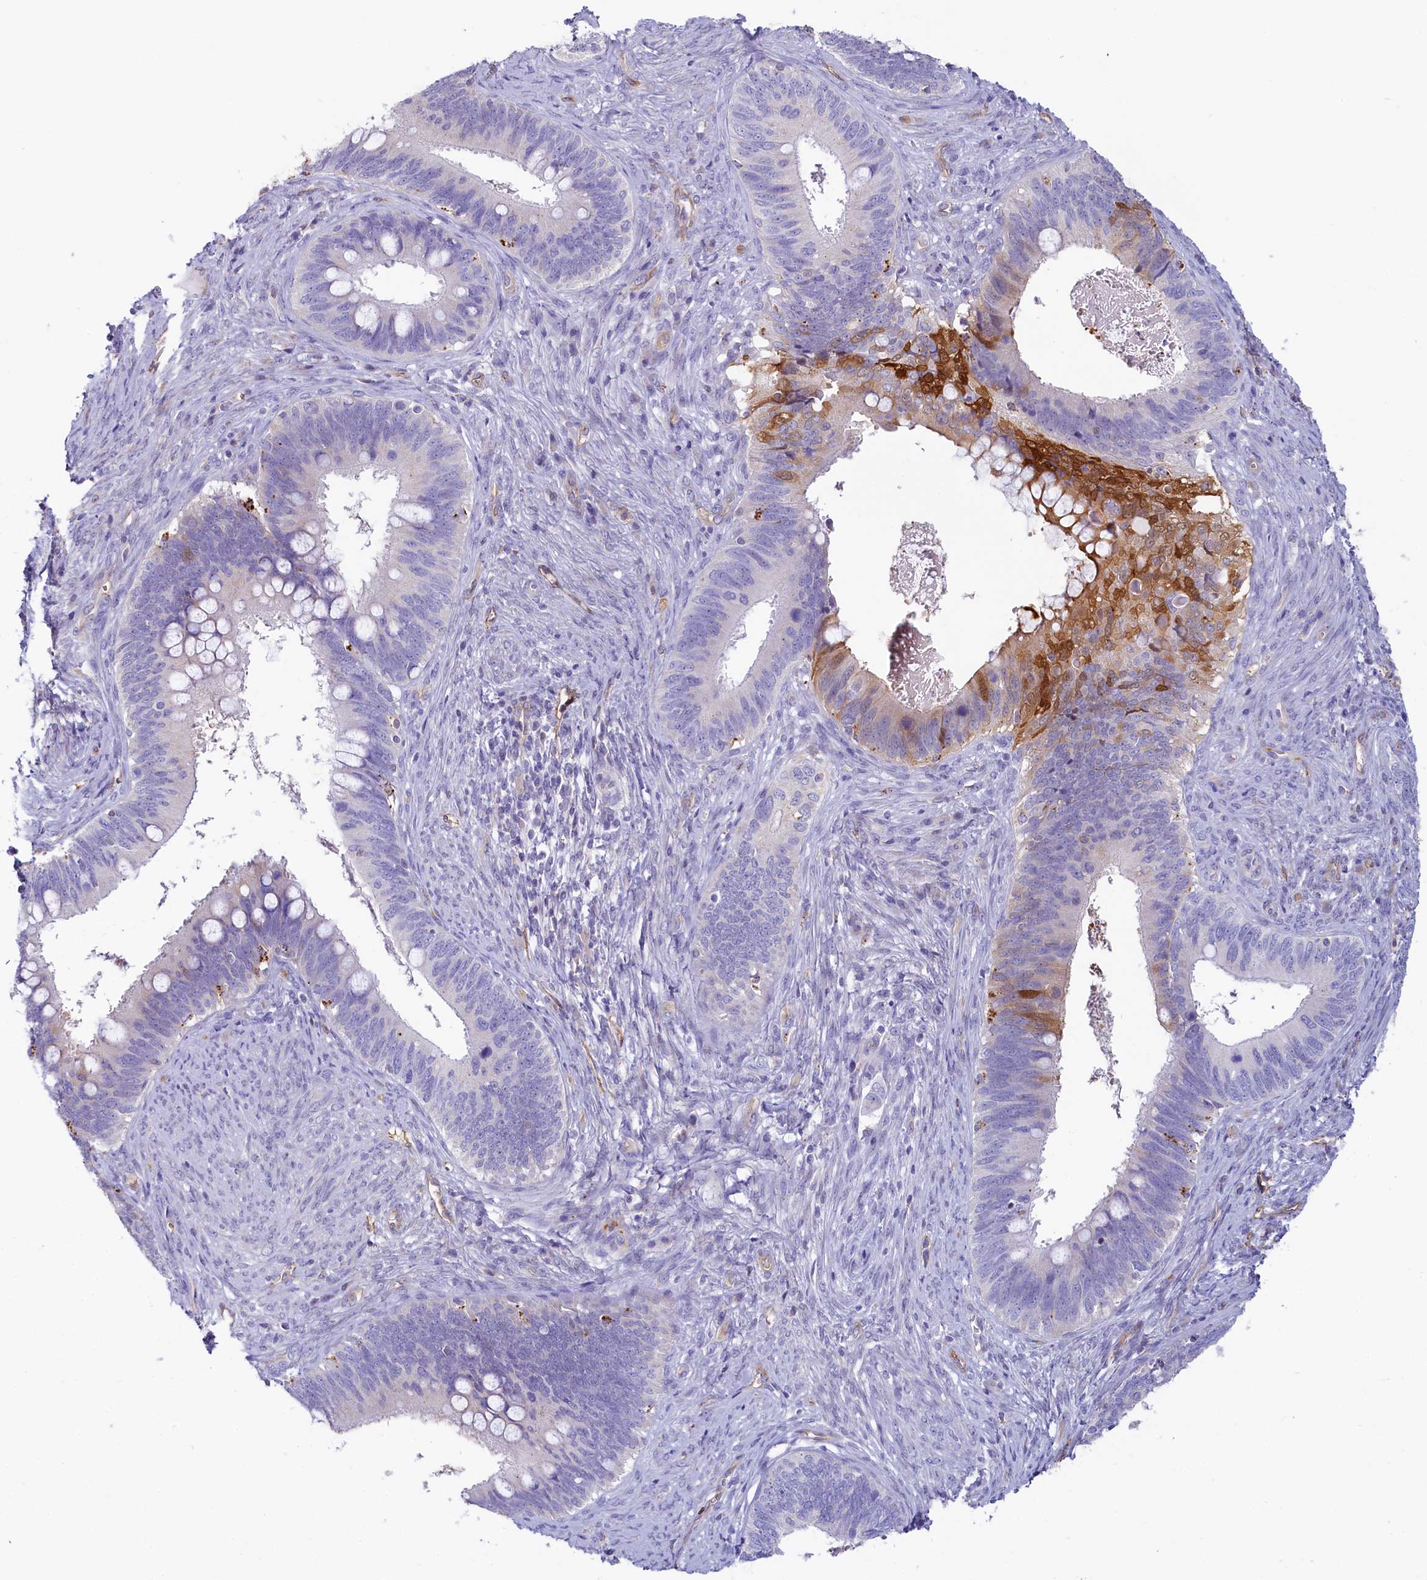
{"staining": {"intensity": "moderate", "quantity": "<25%", "location": "cytoplasmic/membranous"}, "tissue": "cervical cancer", "cell_type": "Tumor cells", "image_type": "cancer", "snomed": [{"axis": "morphology", "description": "Adenocarcinoma, NOS"}, {"axis": "topography", "description": "Cervix"}], "caption": "Moderate cytoplasmic/membranous positivity is seen in approximately <25% of tumor cells in adenocarcinoma (cervical). (DAB (3,3'-diaminobenzidine) IHC, brown staining for protein, blue staining for nuclei).", "gene": "LMOD3", "patient": {"sex": "female", "age": 42}}